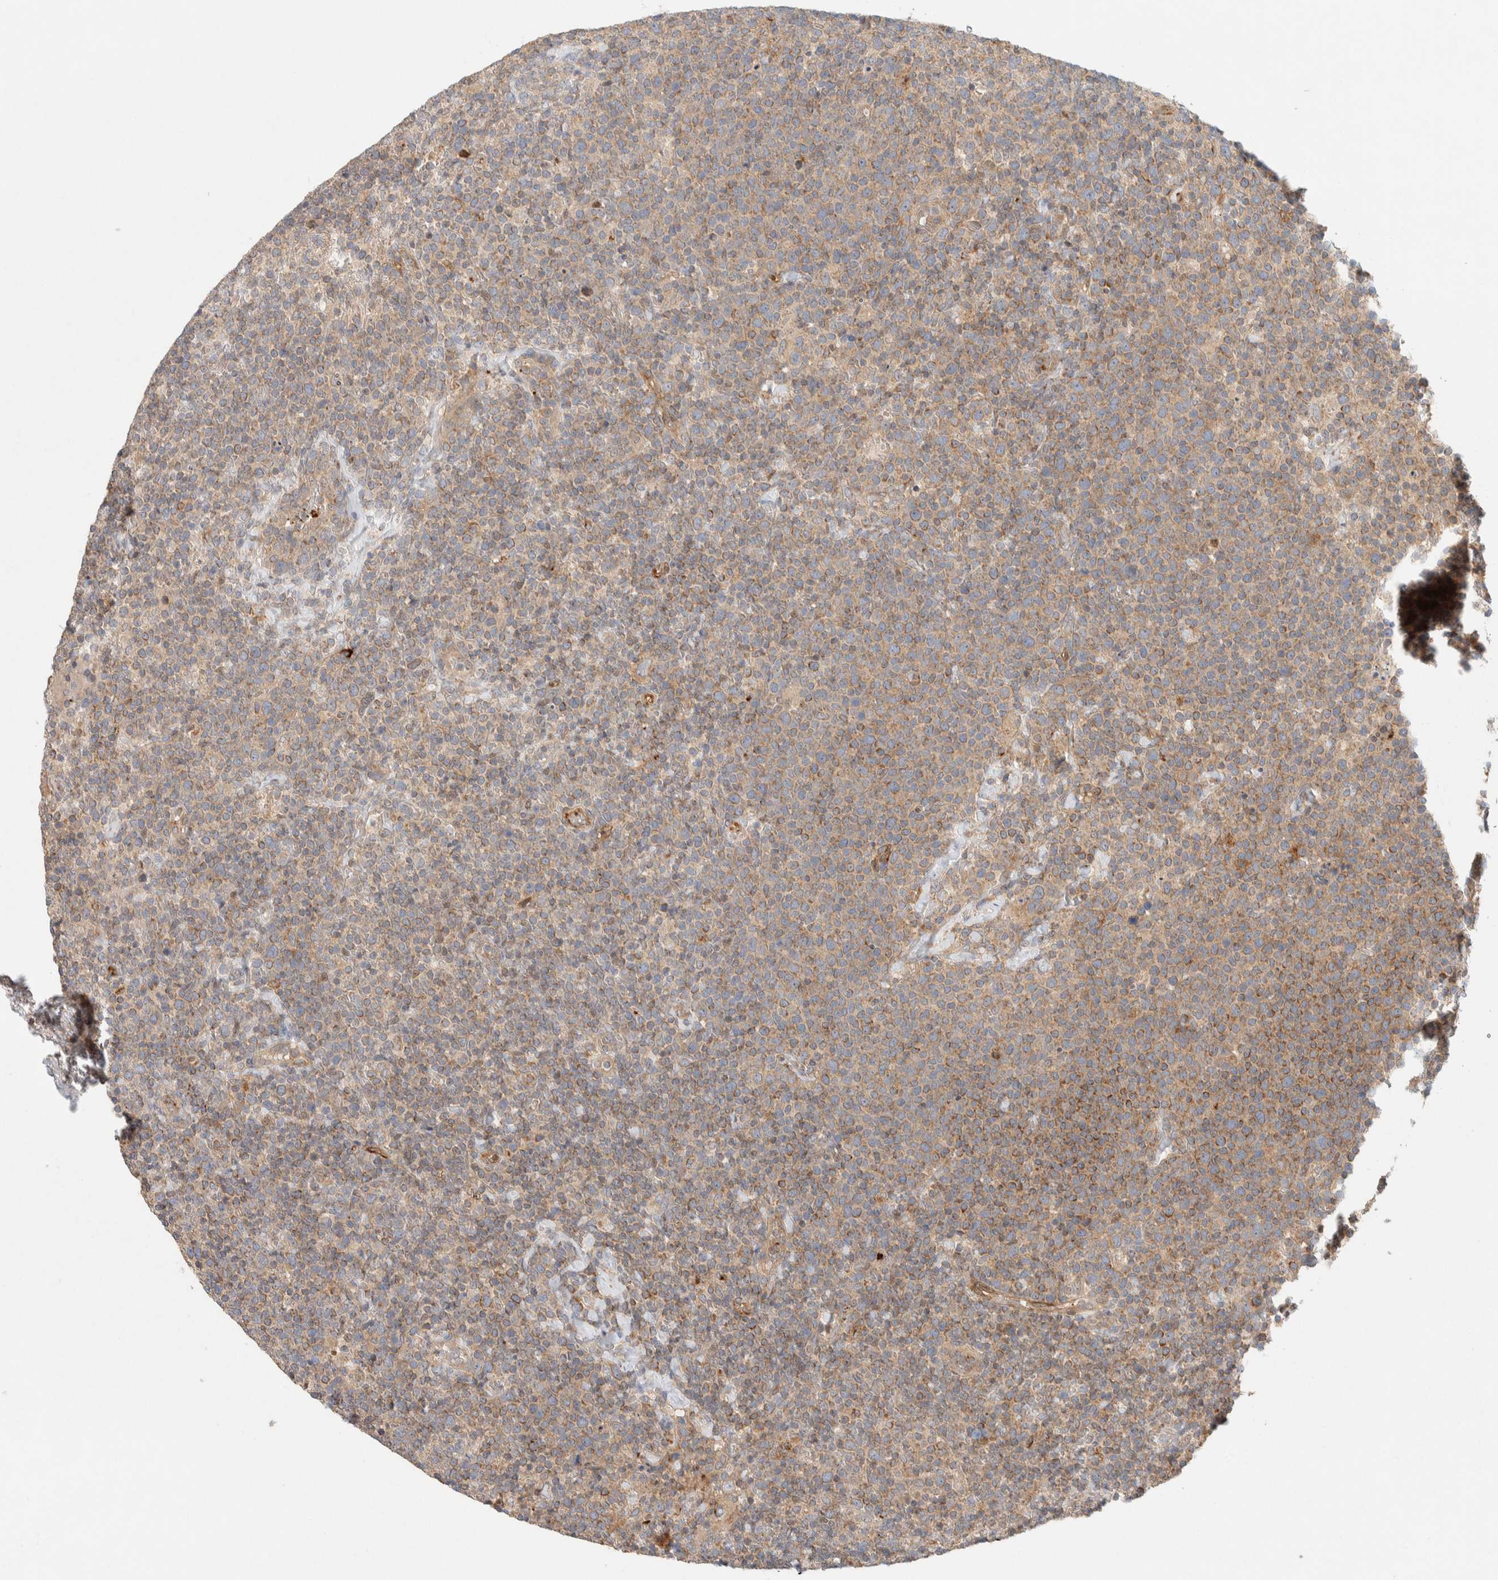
{"staining": {"intensity": "weak", "quantity": ">75%", "location": "cytoplasmic/membranous"}, "tissue": "lymphoma", "cell_type": "Tumor cells", "image_type": "cancer", "snomed": [{"axis": "morphology", "description": "Malignant lymphoma, non-Hodgkin's type, High grade"}, {"axis": "topography", "description": "Lymph node"}], "caption": "This image shows lymphoma stained with immunohistochemistry to label a protein in brown. The cytoplasmic/membranous of tumor cells show weak positivity for the protein. Nuclei are counter-stained blue.", "gene": "KIF9", "patient": {"sex": "male", "age": 61}}